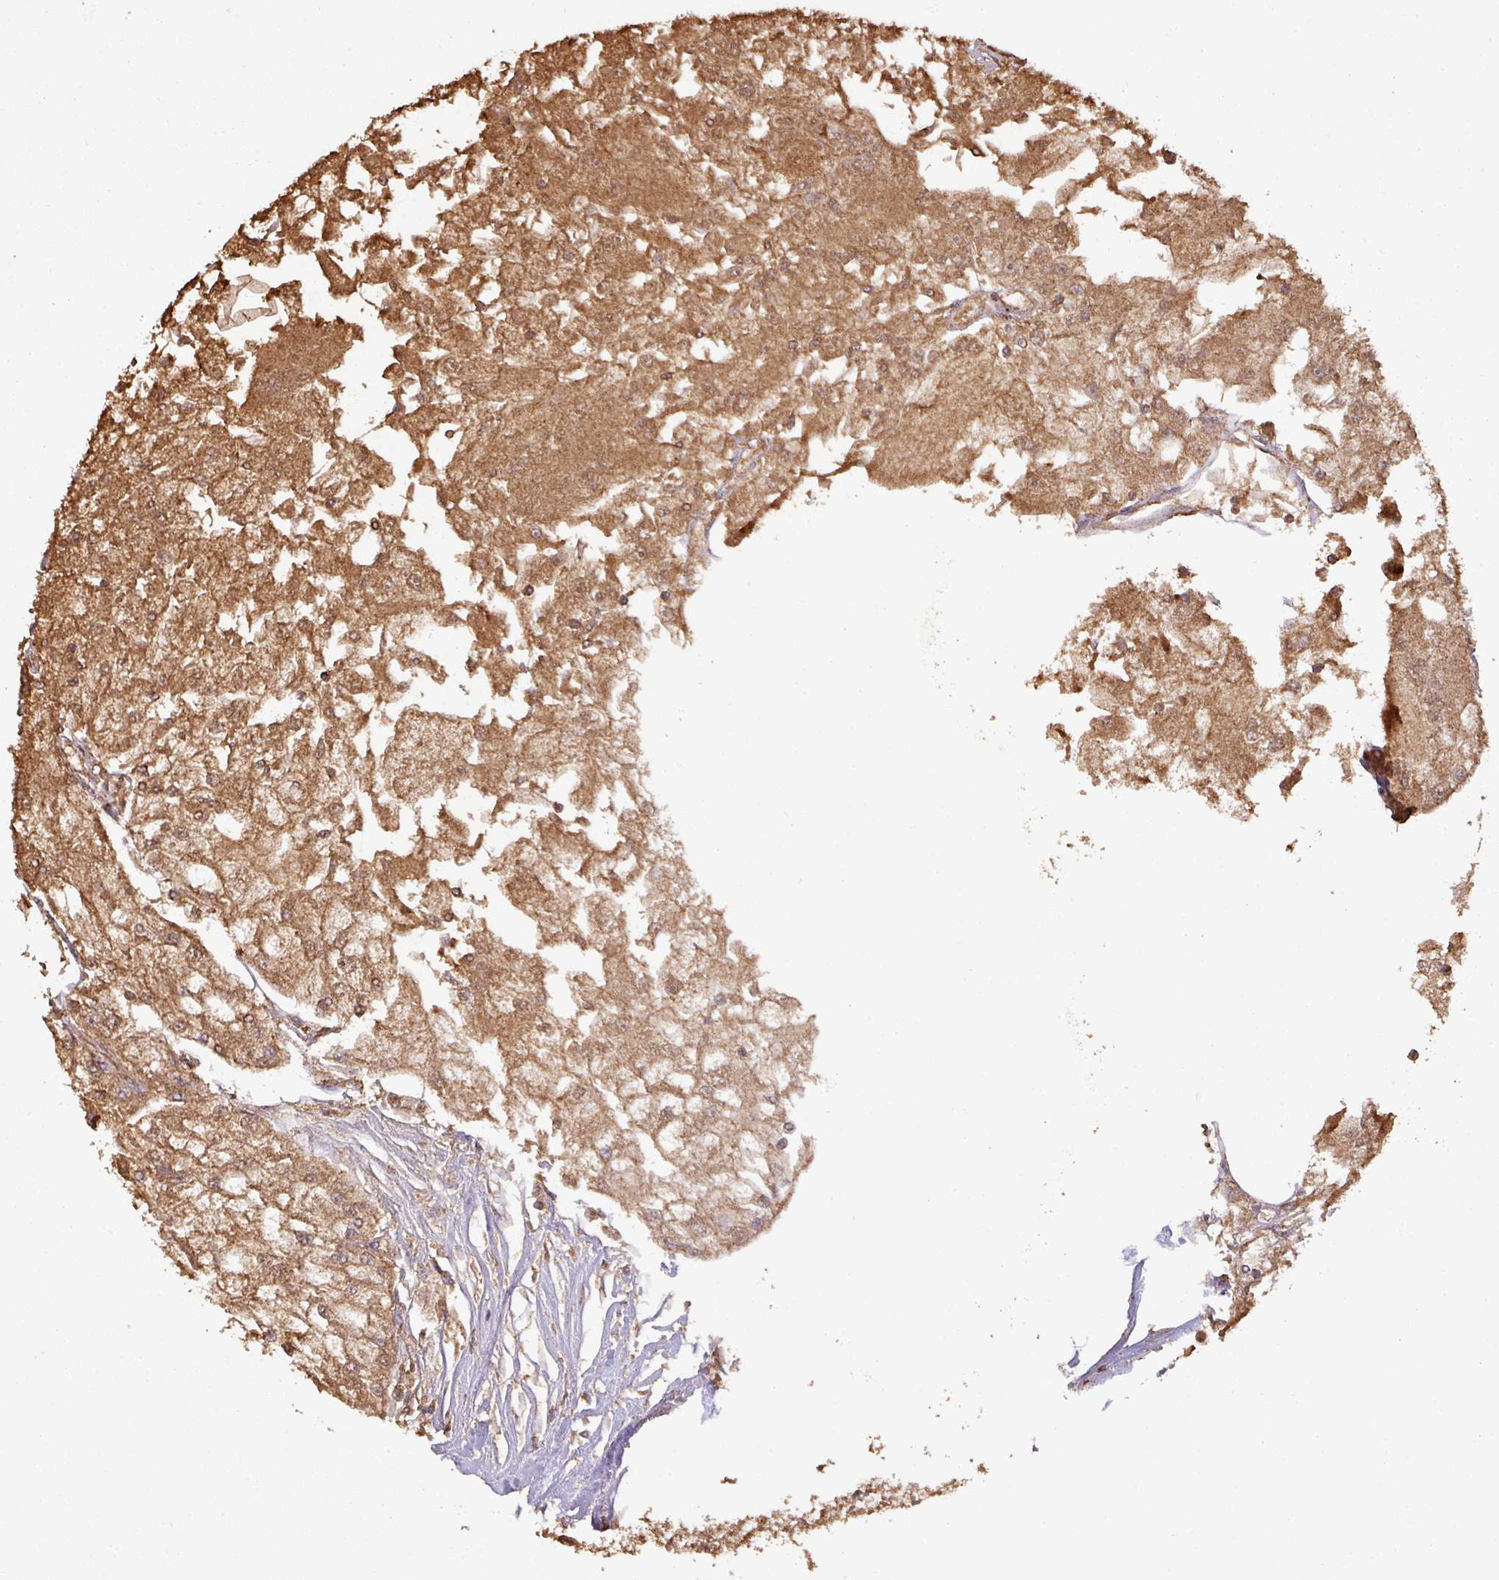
{"staining": {"intensity": "moderate", "quantity": ">75%", "location": "cytoplasmic/membranous"}, "tissue": "renal cancer", "cell_type": "Tumor cells", "image_type": "cancer", "snomed": [{"axis": "morphology", "description": "Adenocarcinoma, NOS"}, {"axis": "topography", "description": "Kidney"}], "caption": "Approximately >75% of tumor cells in renal cancer display moderate cytoplasmic/membranous protein staining as visualized by brown immunohistochemical staining.", "gene": "ATAT1", "patient": {"sex": "female", "age": 72}}